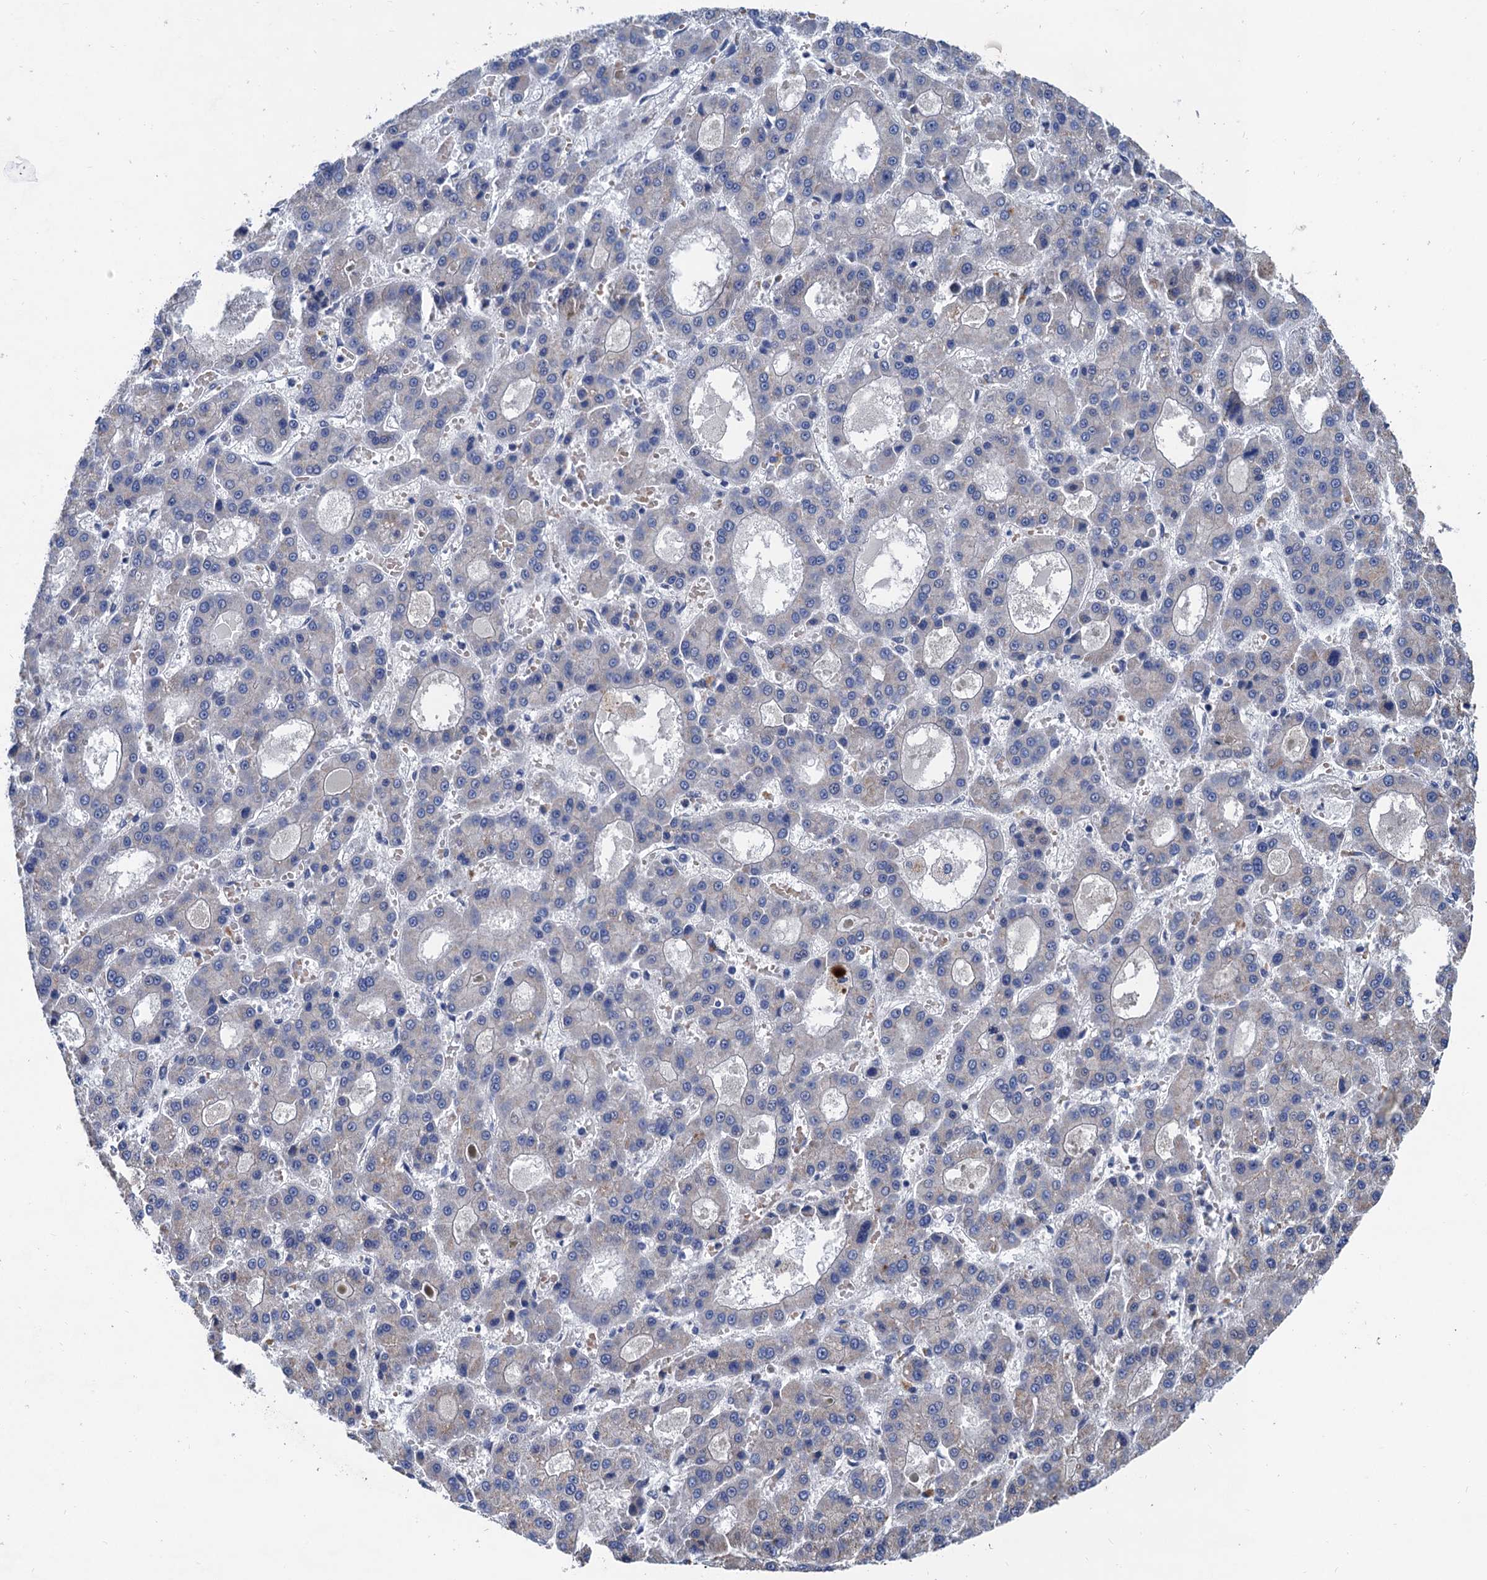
{"staining": {"intensity": "negative", "quantity": "none", "location": "none"}, "tissue": "liver cancer", "cell_type": "Tumor cells", "image_type": "cancer", "snomed": [{"axis": "morphology", "description": "Carcinoma, Hepatocellular, NOS"}, {"axis": "topography", "description": "Liver"}], "caption": "Liver cancer stained for a protein using IHC shows no positivity tumor cells.", "gene": "TRAF7", "patient": {"sex": "male", "age": 70}}